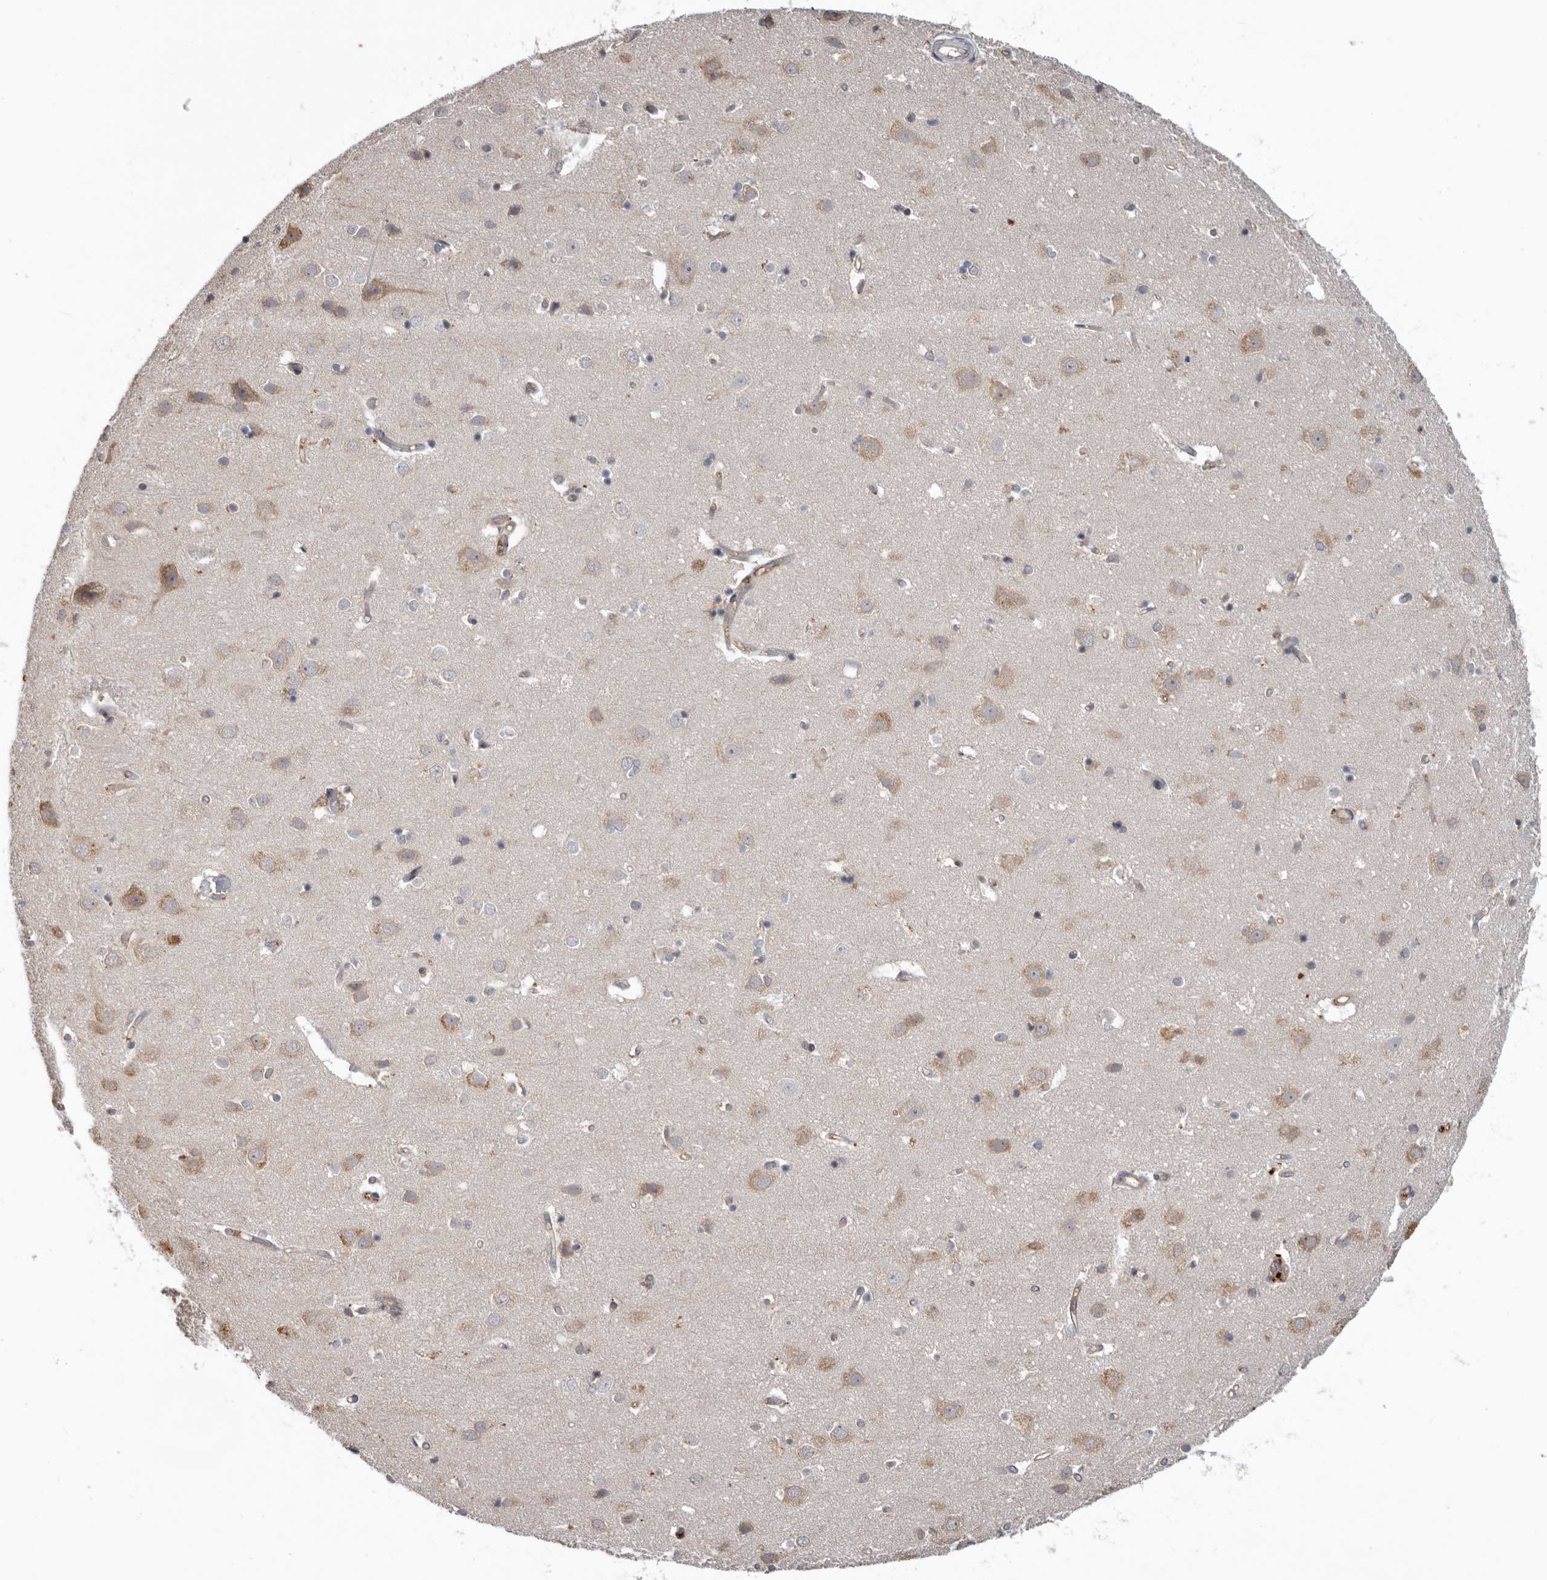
{"staining": {"intensity": "weak", "quantity": ">75%", "location": "cytoplasmic/membranous,nuclear"}, "tissue": "cerebral cortex", "cell_type": "Endothelial cells", "image_type": "normal", "snomed": [{"axis": "morphology", "description": "Normal tissue, NOS"}, {"axis": "topography", "description": "Cerebral cortex"}], "caption": "DAB (3,3'-diaminobenzidine) immunohistochemical staining of normal human cerebral cortex reveals weak cytoplasmic/membranous,nuclear protein staining in about >75% of endothelial cells.", "gene": "CDCA8", "patient": {"sex": "male", "age": 54}}